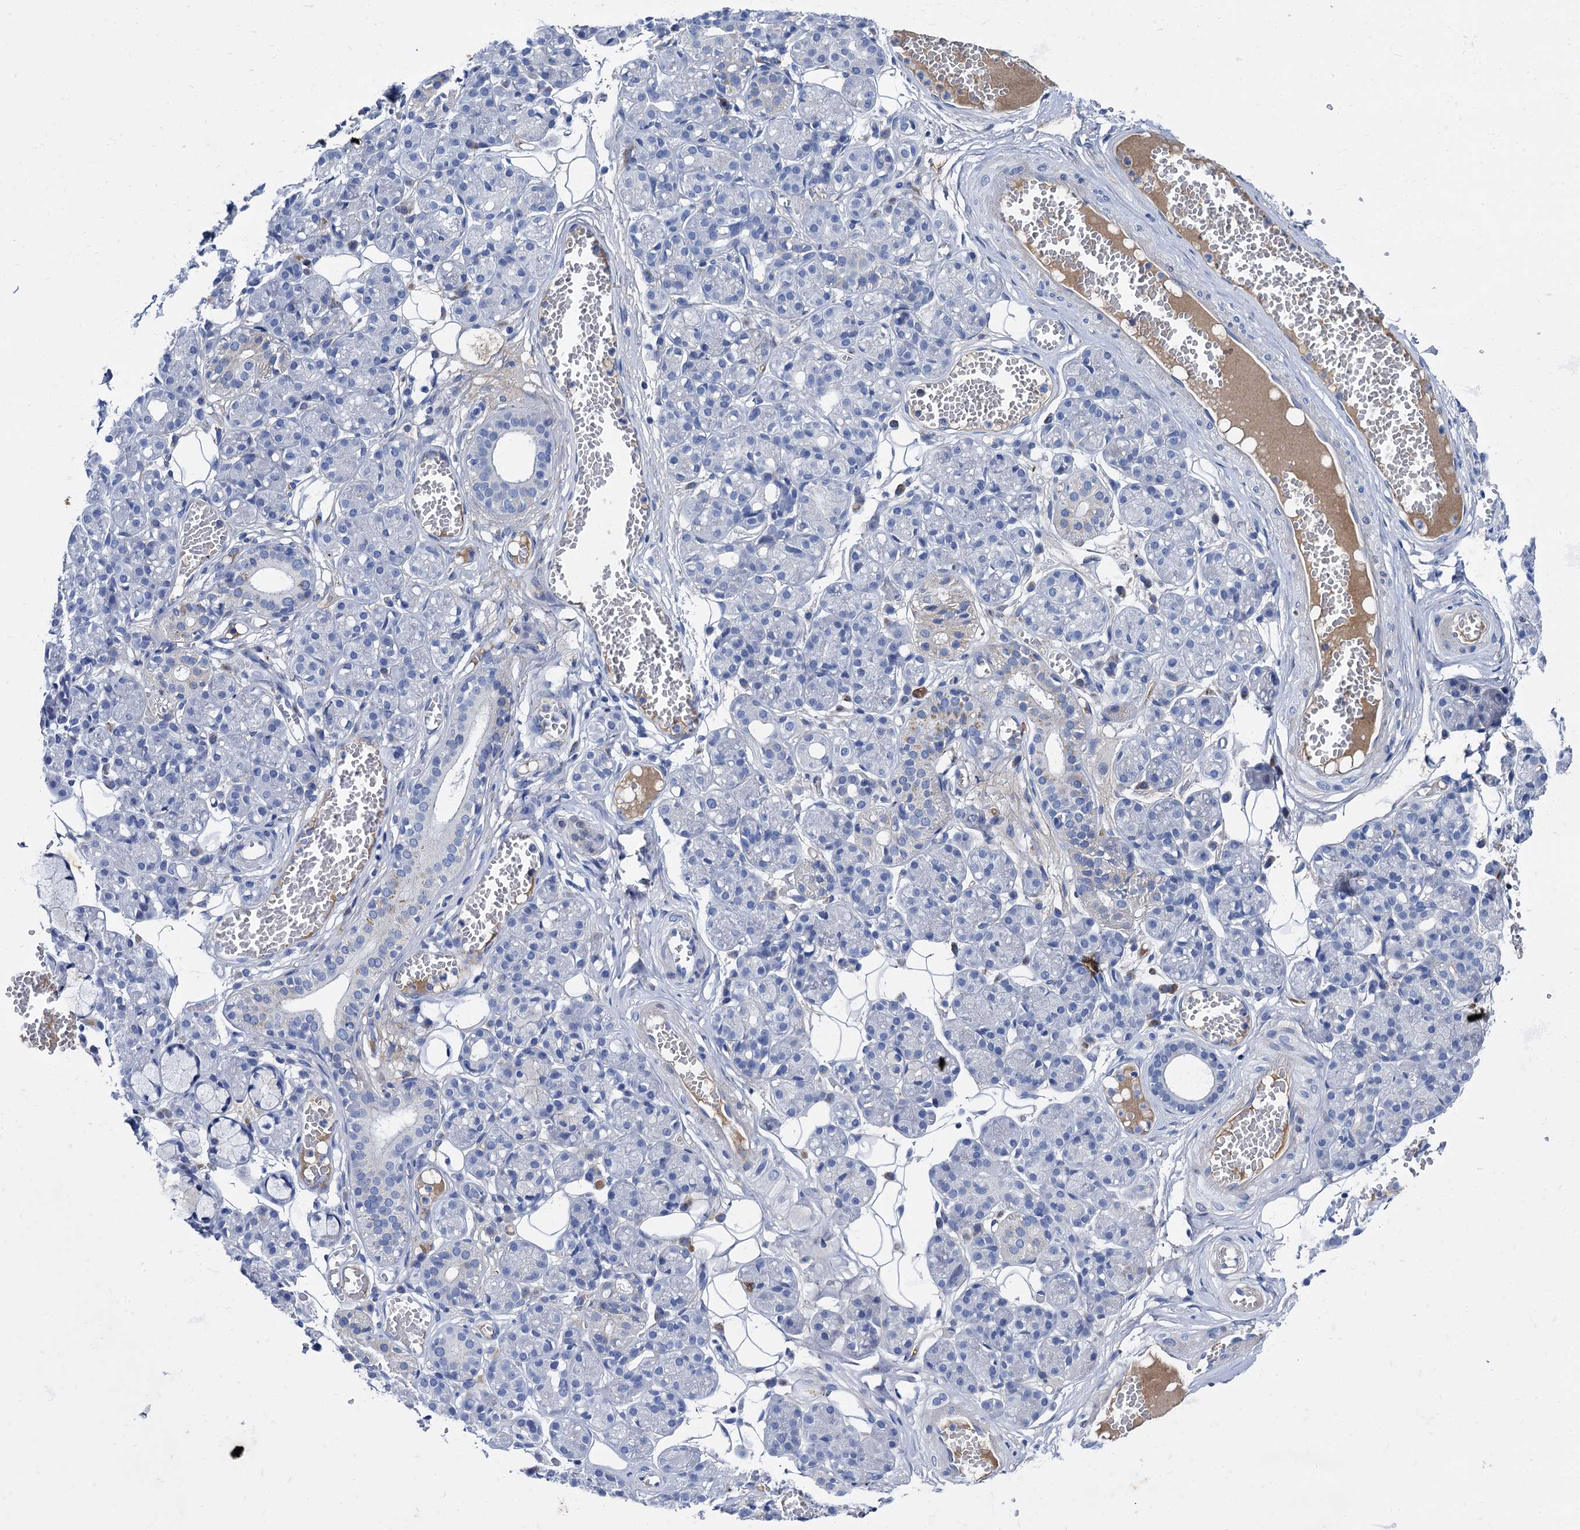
{"staining": {"intensity": "weak", "quantity": "<25%", "location": "cytoplasmic/membranous"}, "tissue": "salivary gland", "cell_type": "Glandular cells", "image_type": "normal", "snomed": [{"axis": "morphology", "description": "Normal tissue, NOS"}, {"axis": "topography", "description": "Salivary gland"}], "caption": "Immunohistochemistry (IHC) micrograph of unremarkable salivary gland stained for a protein (brown), which reveals no expression in glandular cells.", "gene": "TMEM72", "patient": {"sex": "male", "age": 63}}